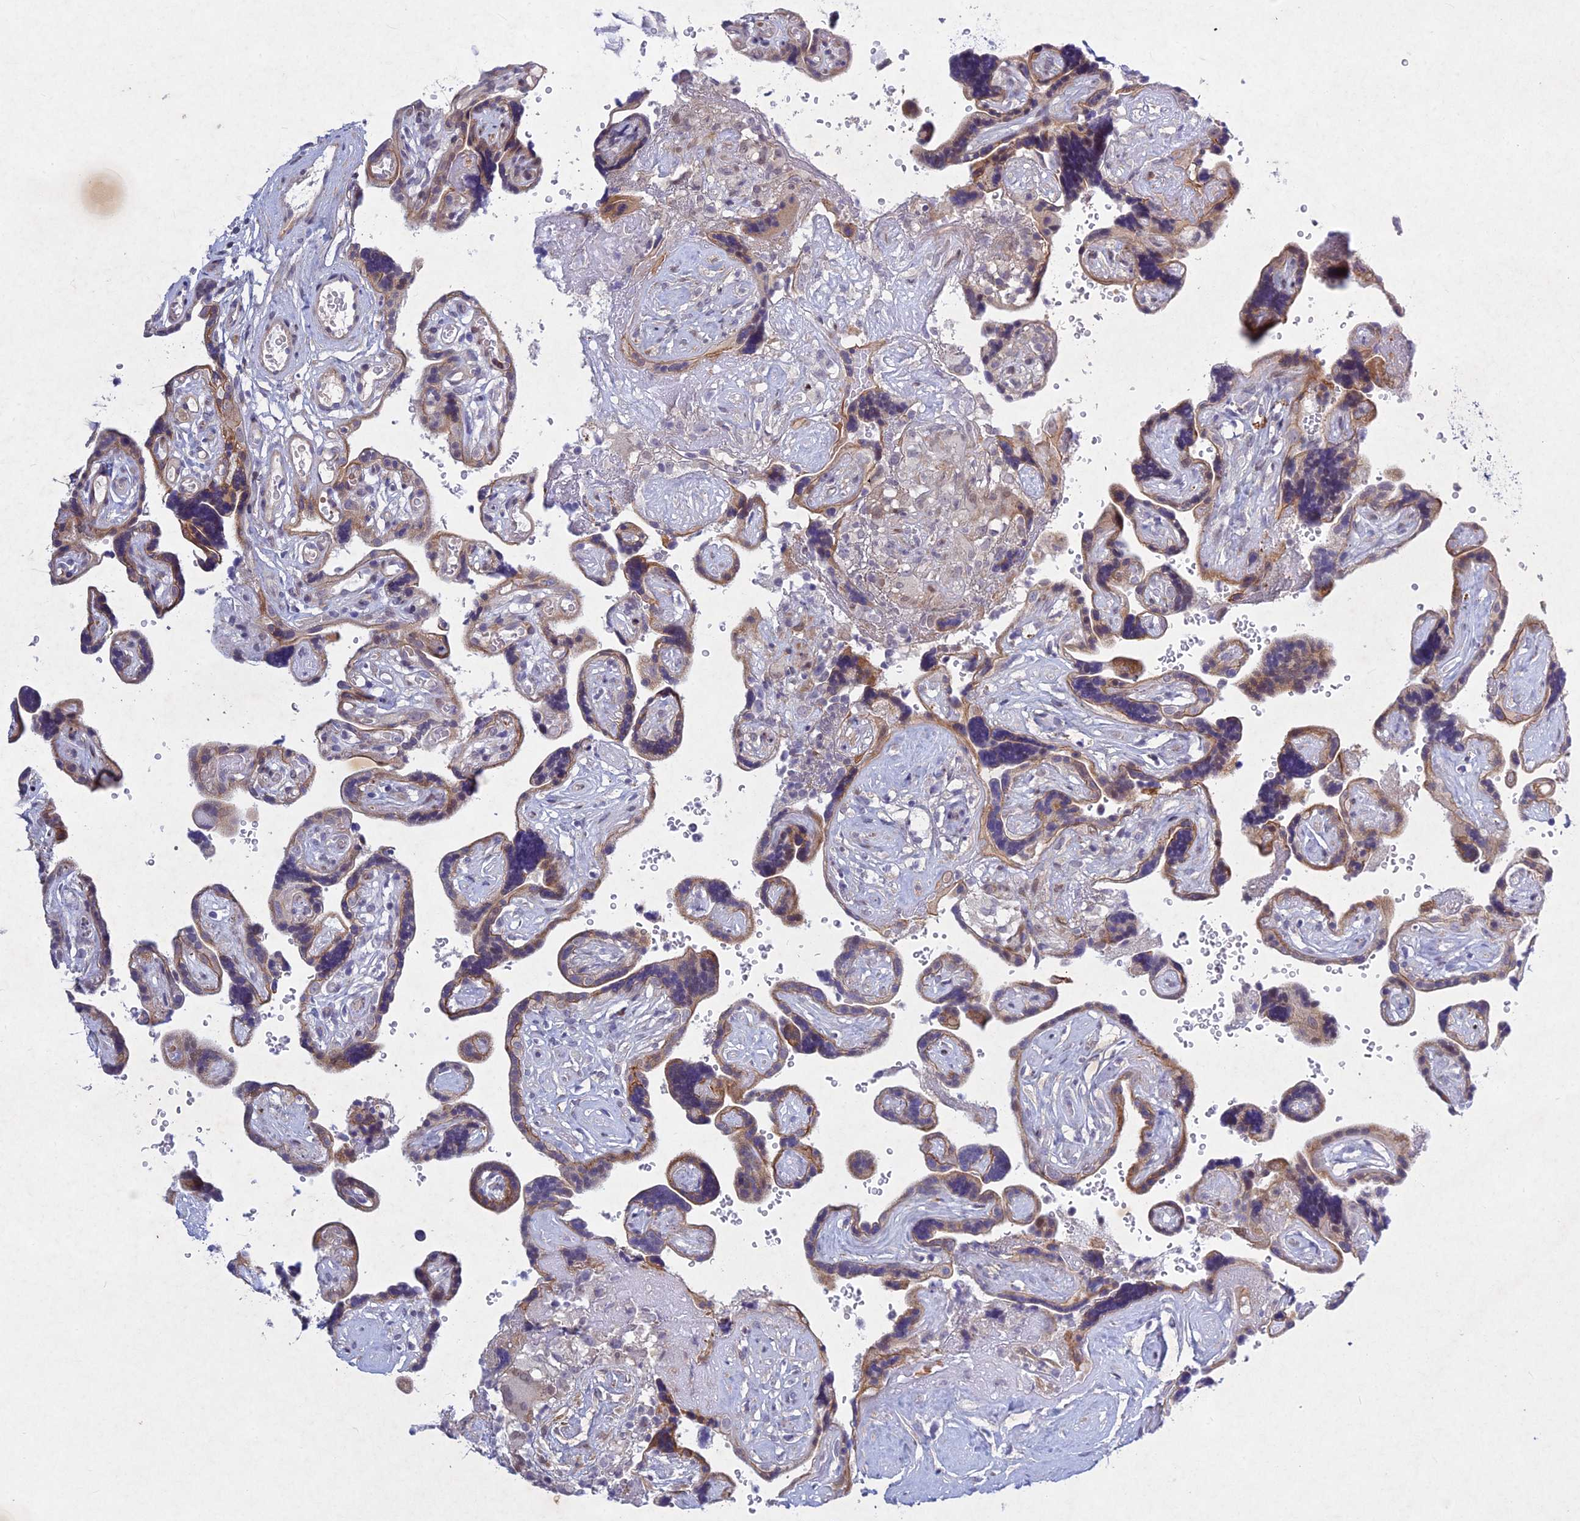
{"staining": {"intensity": "moderate", "quantity": ">75%", "location": "cytoplasmic/membranous"}, "tissue": "placenta", "cell_type": "Decidual cells", "image_type": "normal", "snomed": [{"axis": "morphology", "description": "Normal tissue, NOS"}, {"axis": "topography", "description": "Placenta"}], "caption": "Immunohistochemistry of normal placenta displays medium levels of moderate cytoplasmic/membranous expression in approximately >75% of decidual cells. (DAB (3,3'-diaminobenzidine) IHC, brown staining for protein, blue staining for nuclei).", "gene": "PTHLH", "patient": {"sex": "female", "age": 30}}